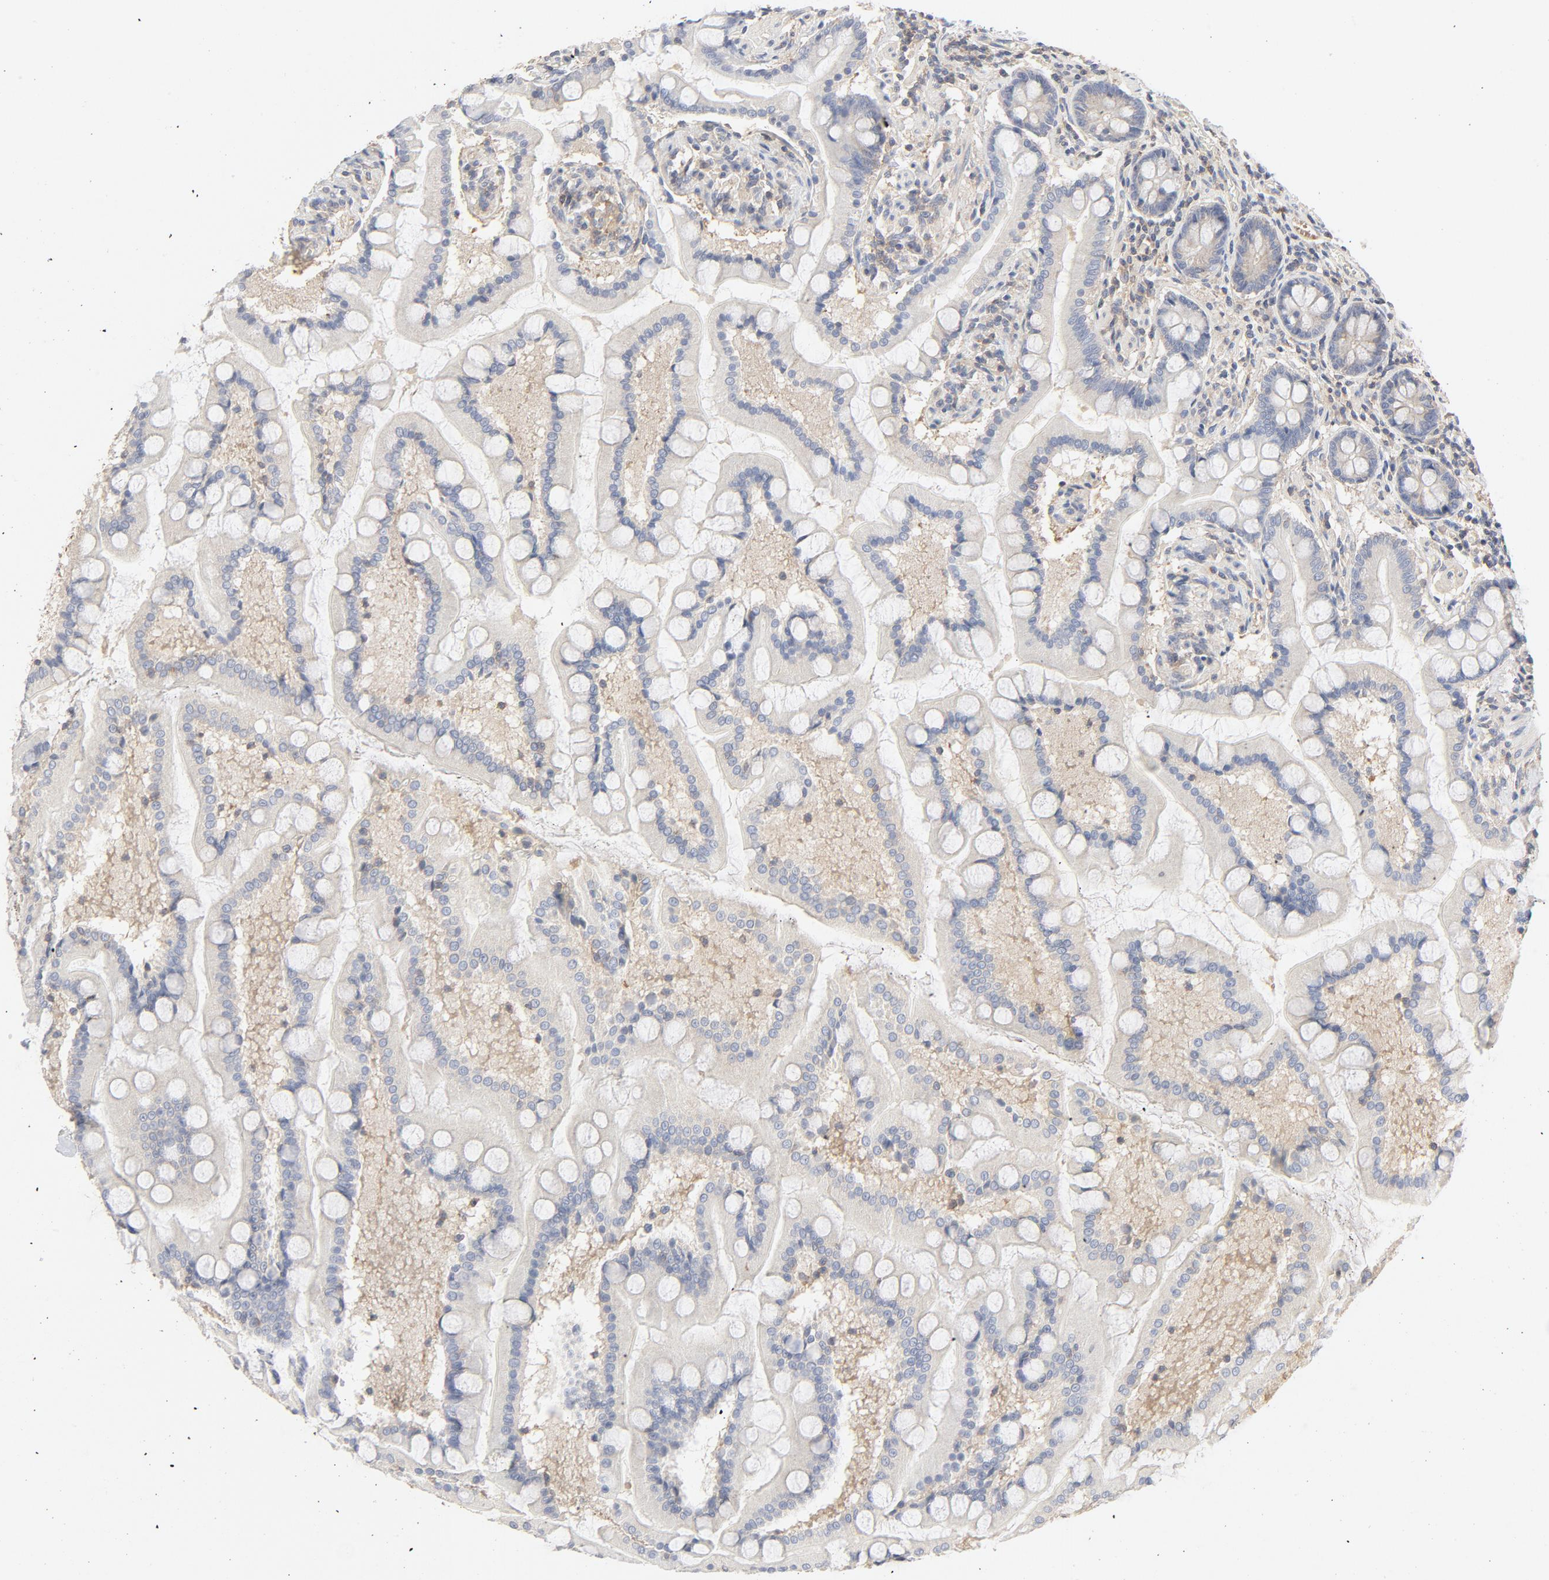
{"staining": {"intensity": "weak", "quantity": "<25%", "location": "cytoplasmic/membranous"}, "tissue": "small intestine", "cell_type": "Glandular cells", "image_type": "normal", "snomed": [{"axis": "morphology", "description": "Normal tissue, NOS"}, {"axis": "topography", "description": "Small intestine"}], "caption": "Glandular cells show no significant protein positivity in normal small intestine. Brightfield microscopy of immunohistochemistry stained with DAB (3,3'-diaminobenzidine) (brown) and hematoxylin (blue), captured at high magnification.", "gene": "RABEP1", "patient": {"sex": "male", "age": 41}}